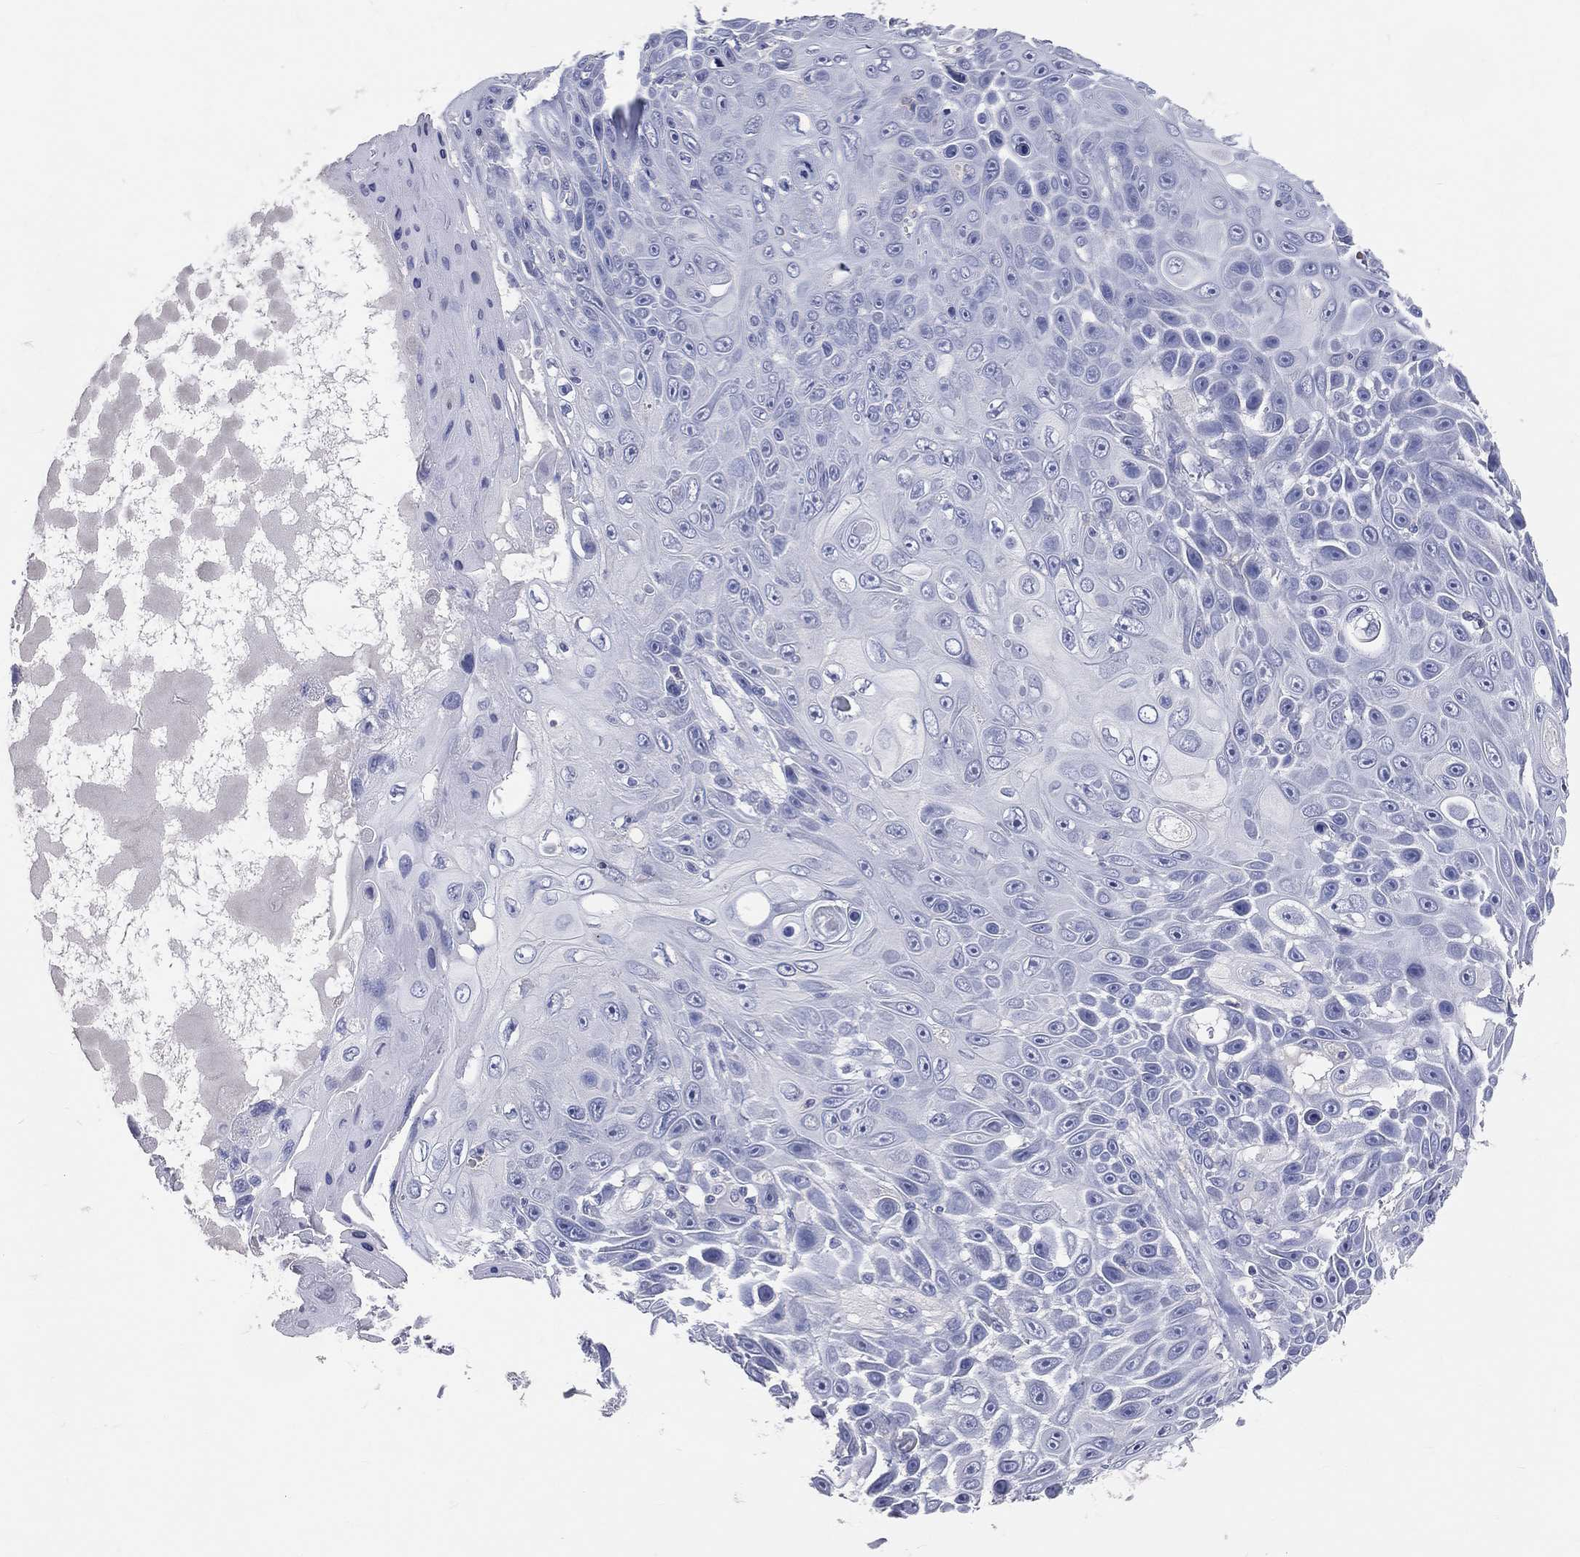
{"staining": {"intensity": "negative", "quantity": "none", "location": "none"}, "tissue": "skin cancer", "cell_type": "Tumor cells", "image_type": "cancer", "snomed": [{"axis": "morphology", "description": "Squamous cell carcinoma, NOS"}, {"axis": "topography", "description": "Skin"}], "caption": "A histopathology image of squamous cell carcinoma (skin) stained for a protein reveals no brown staining in tumor cells.", "gene": "LAT", "patient": {"sex": "male", "age": 82}}